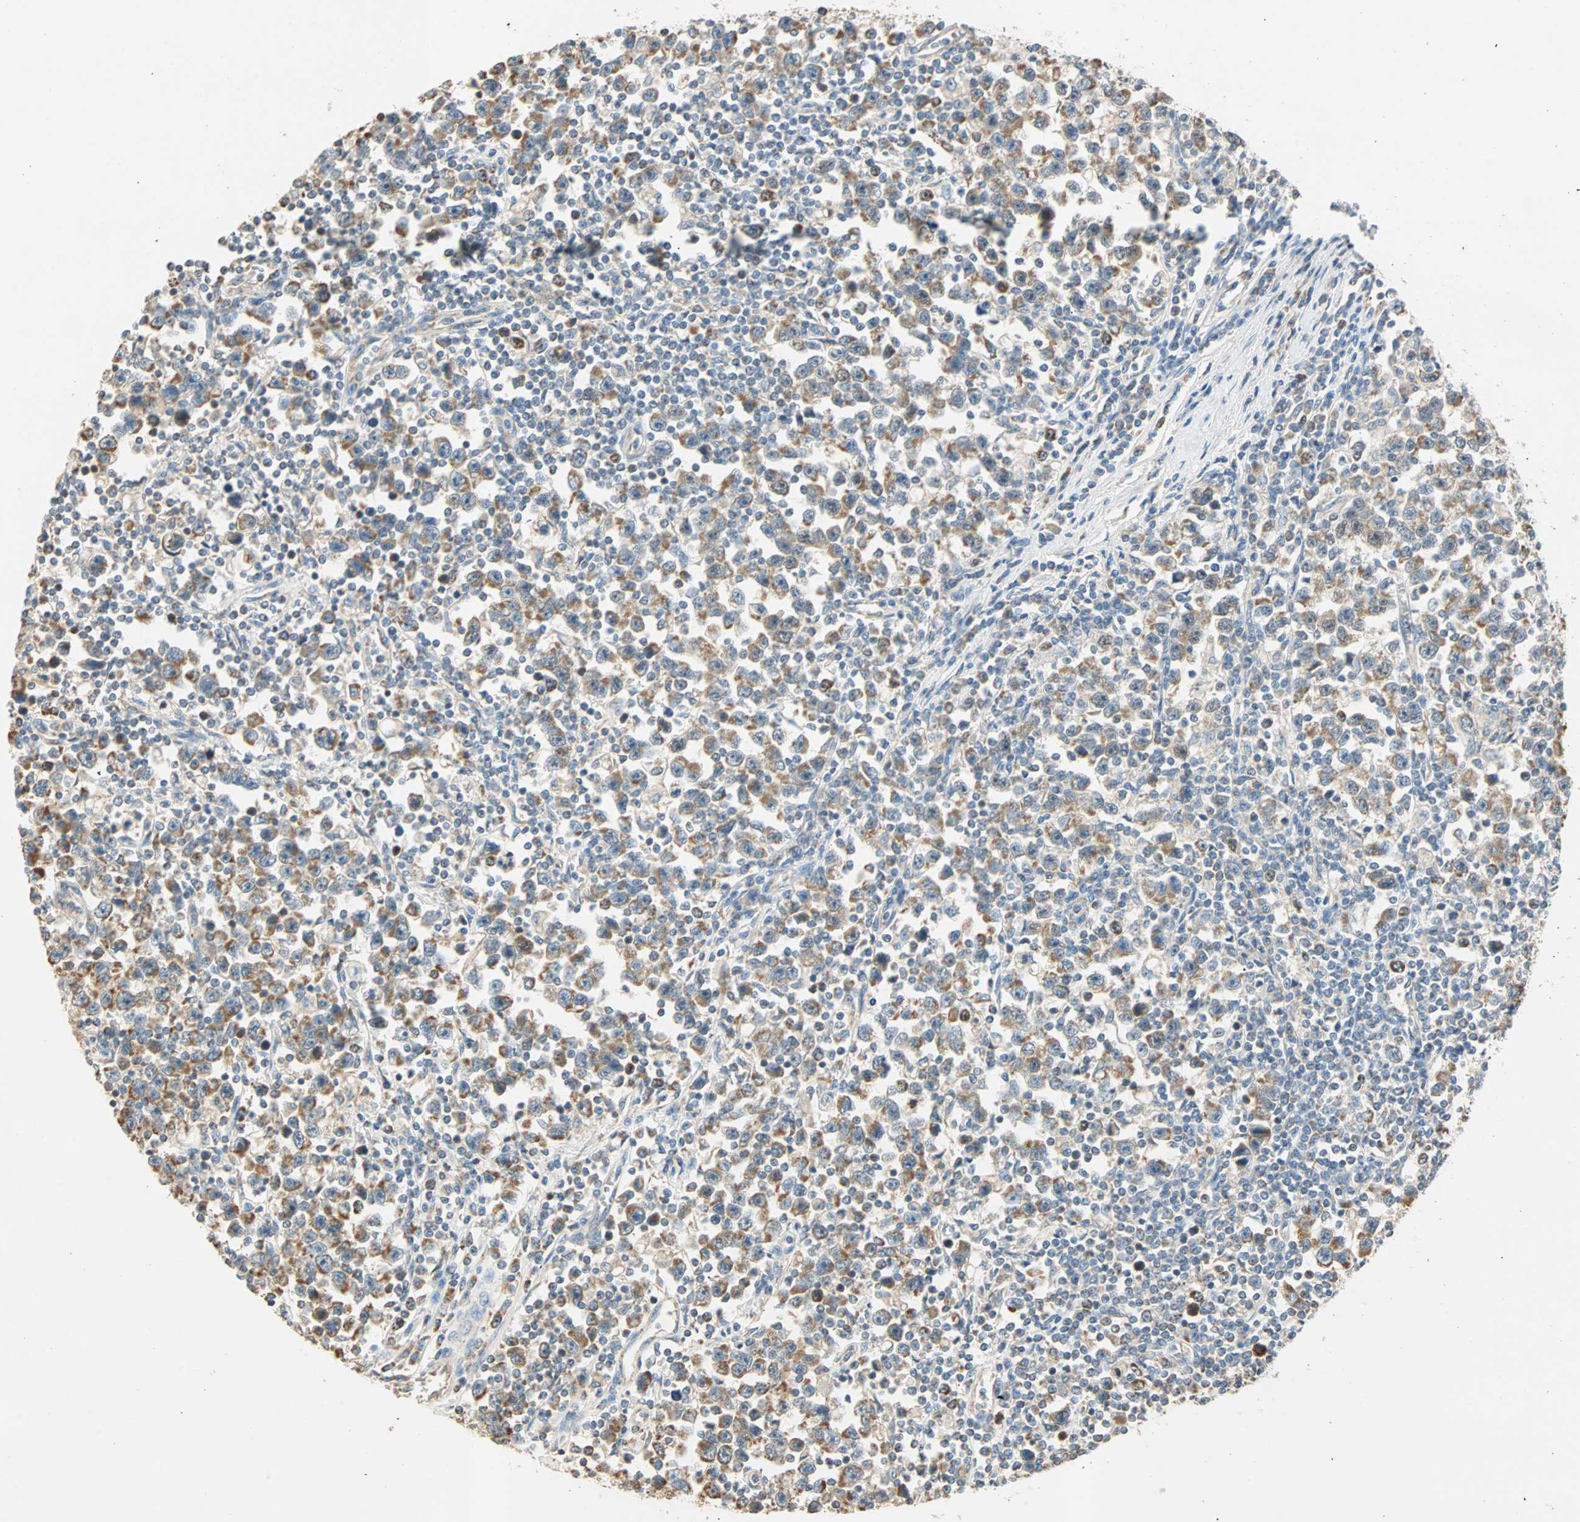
{"staining": {"intensity": "moderate", "quantity": ">75%", "location": "cytoplasmic/membranous"}, "tissue": "testis cancer", "cell_type": "Tumor cells", "image_type": "cancer", "snomed": [{"axis": "morphology", "description": "Seminoma, NOS"}, {"axis": "topography", "description": "Testis"}], "caption": "Protein staining demonstrates moderate cytoplasmic/membranous staining in approximately >75% of tumor cells in seminoma (testis).", "gene": "RAD18", "patient": {"sex": "male", "age": 43}}